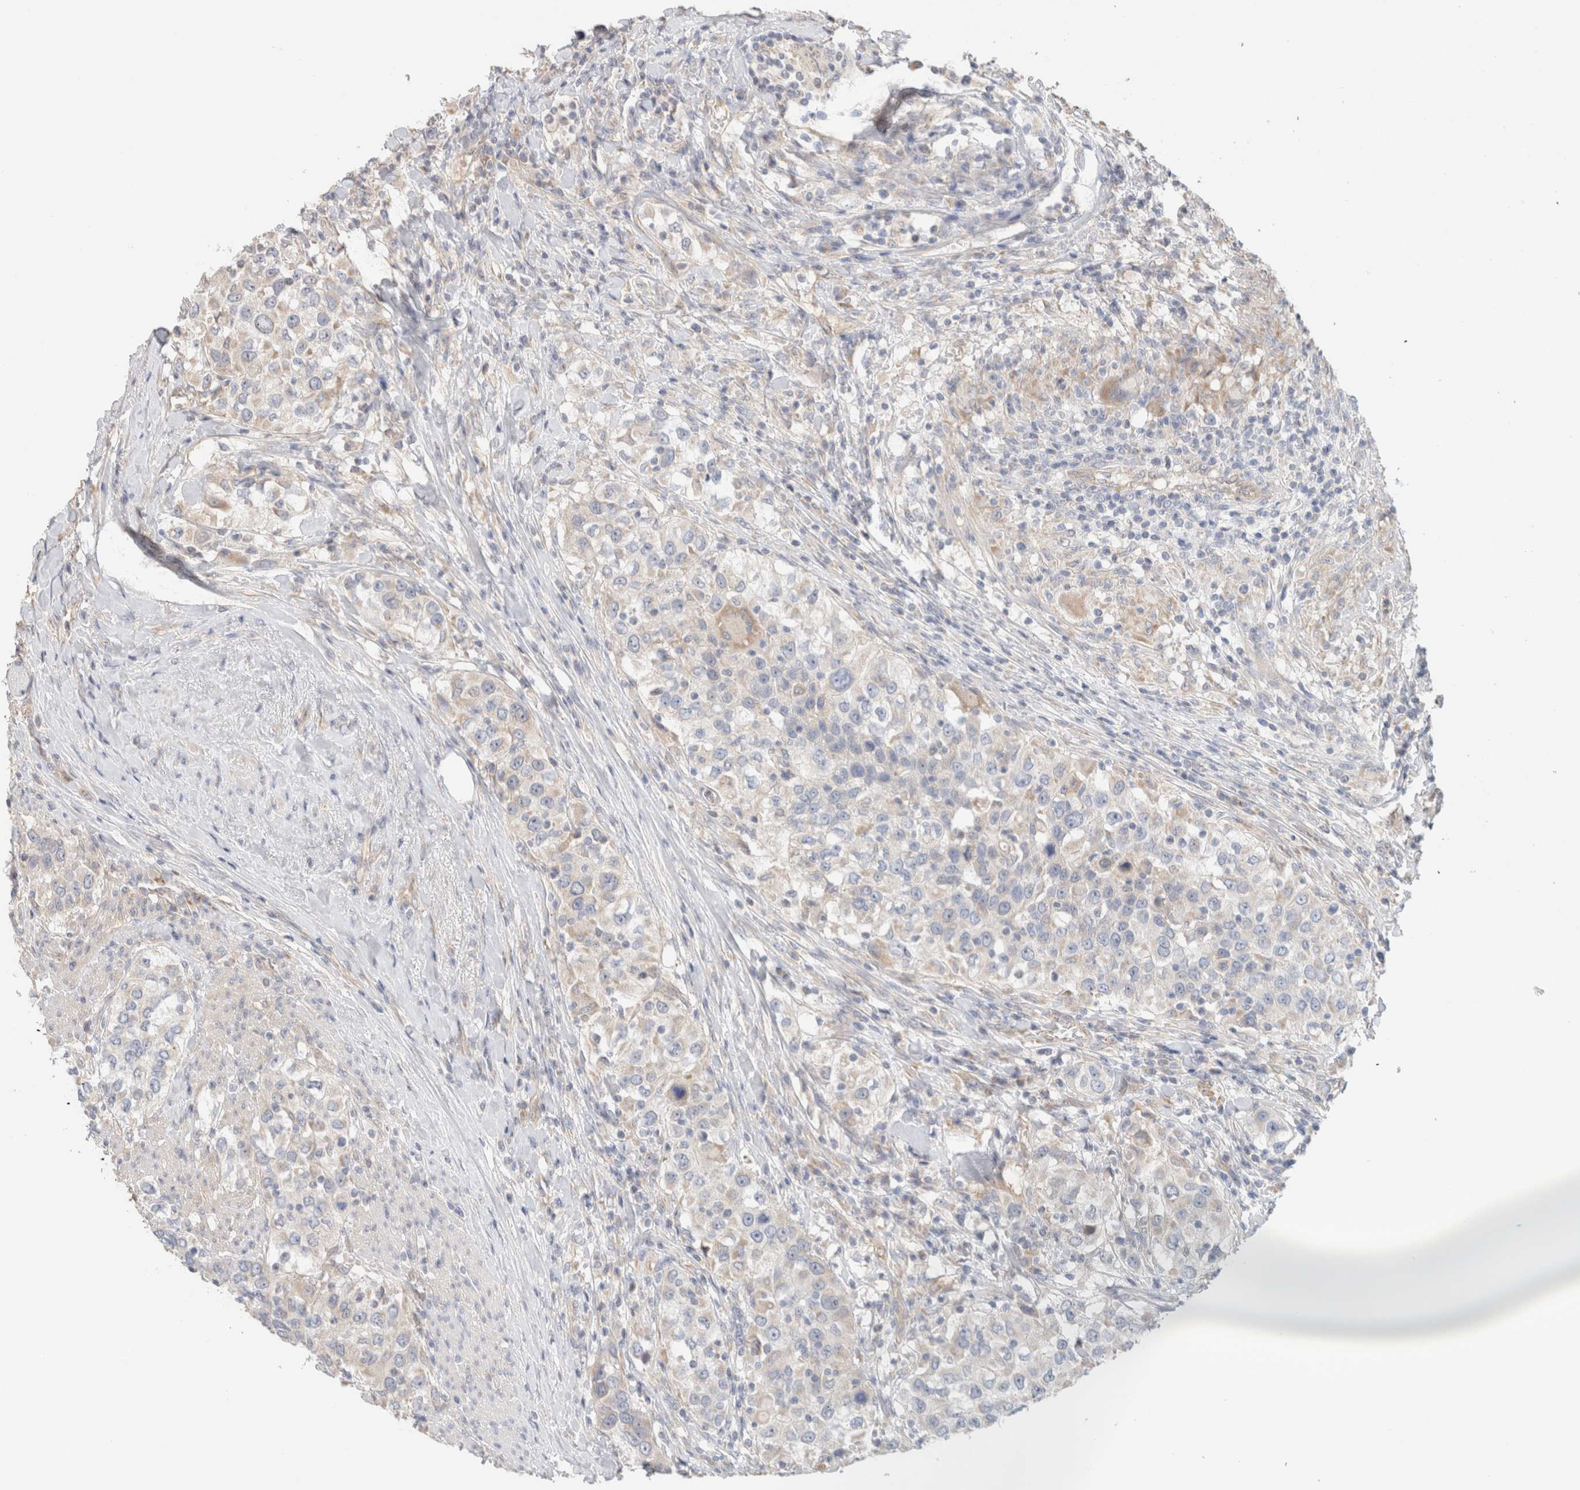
{"staining": {"intensity": "negative", "quantity": "none", "location": "none"}, "tissue": "urothelial cancer", "cell_type": "Tumor cells", "image_type": "cancer", "snomed": [{"axis": "morphology", "description": "Urothelial carcinoma, High grade"}, {"axis": "topography", "description": "Urinary bladder"}], "caption": "Immunohistochemistry micrograph of human urothelial cancer stained for a protein (brown), which exhibits no expression in tumor cells.", "gene": "CA13", "patient": {"sex": "female", "age": 80}}